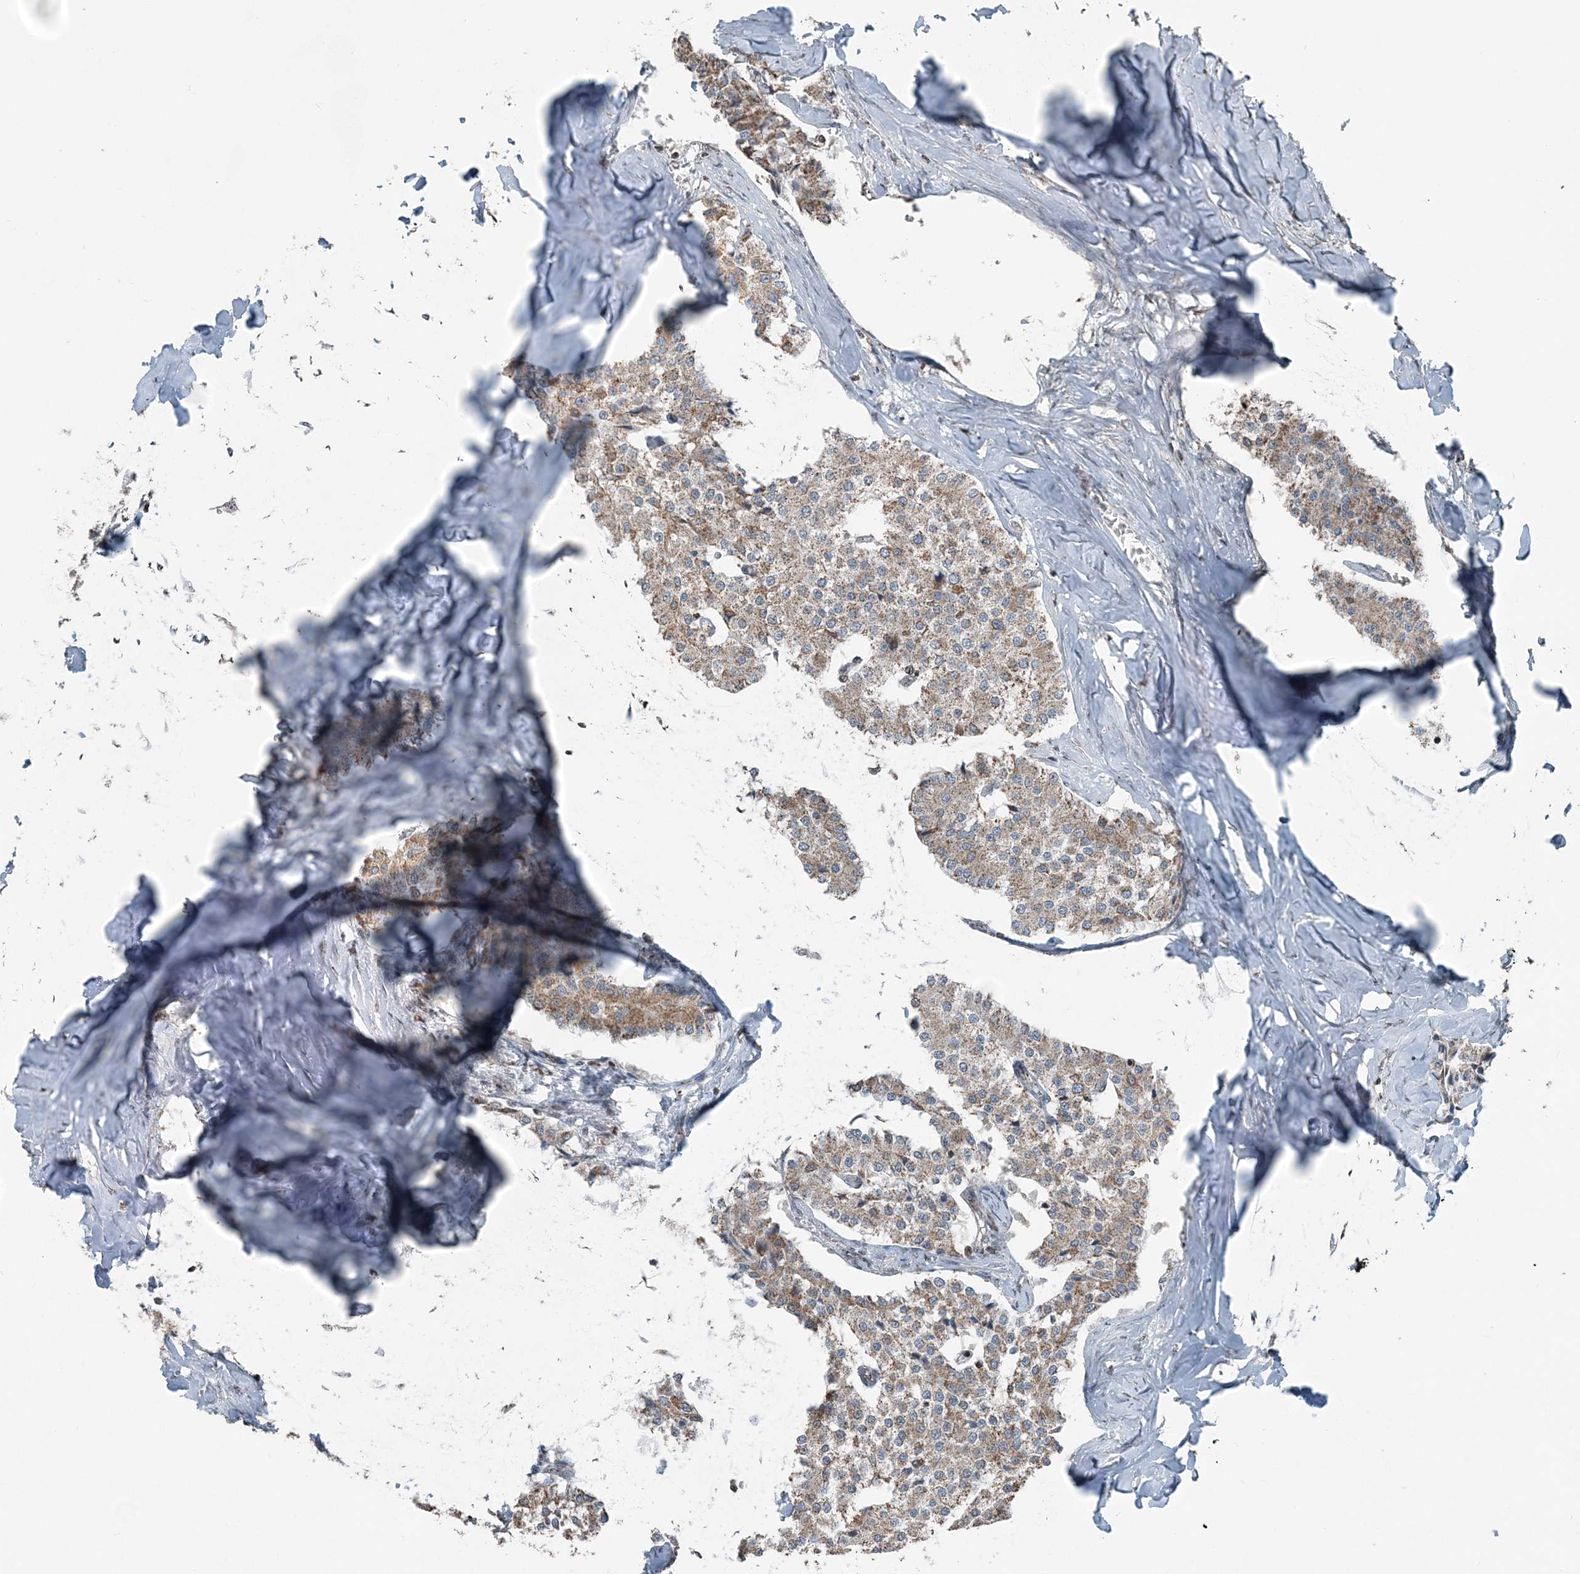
{"staining": {"intensity": "weak", "quantity": ">75%", "location": "cytoplasmic/membranous"}, "tissue": "carcinoid", "cell_type": "Tumor cells", "image_type": "cancer", "snomed": [{"axis": "morphology", "description": "Carcinoid, malignant, NOS"}, {"axis": "topography", "description": "Colon"}], "caption": "Carcinoid stained with a brown dye demonstrates weak cytoplasmic/membranous positive expression in about >75% of tumor cells.", "gene": "SUCLG1", "patient": {"sex": "female", "age": 52}}